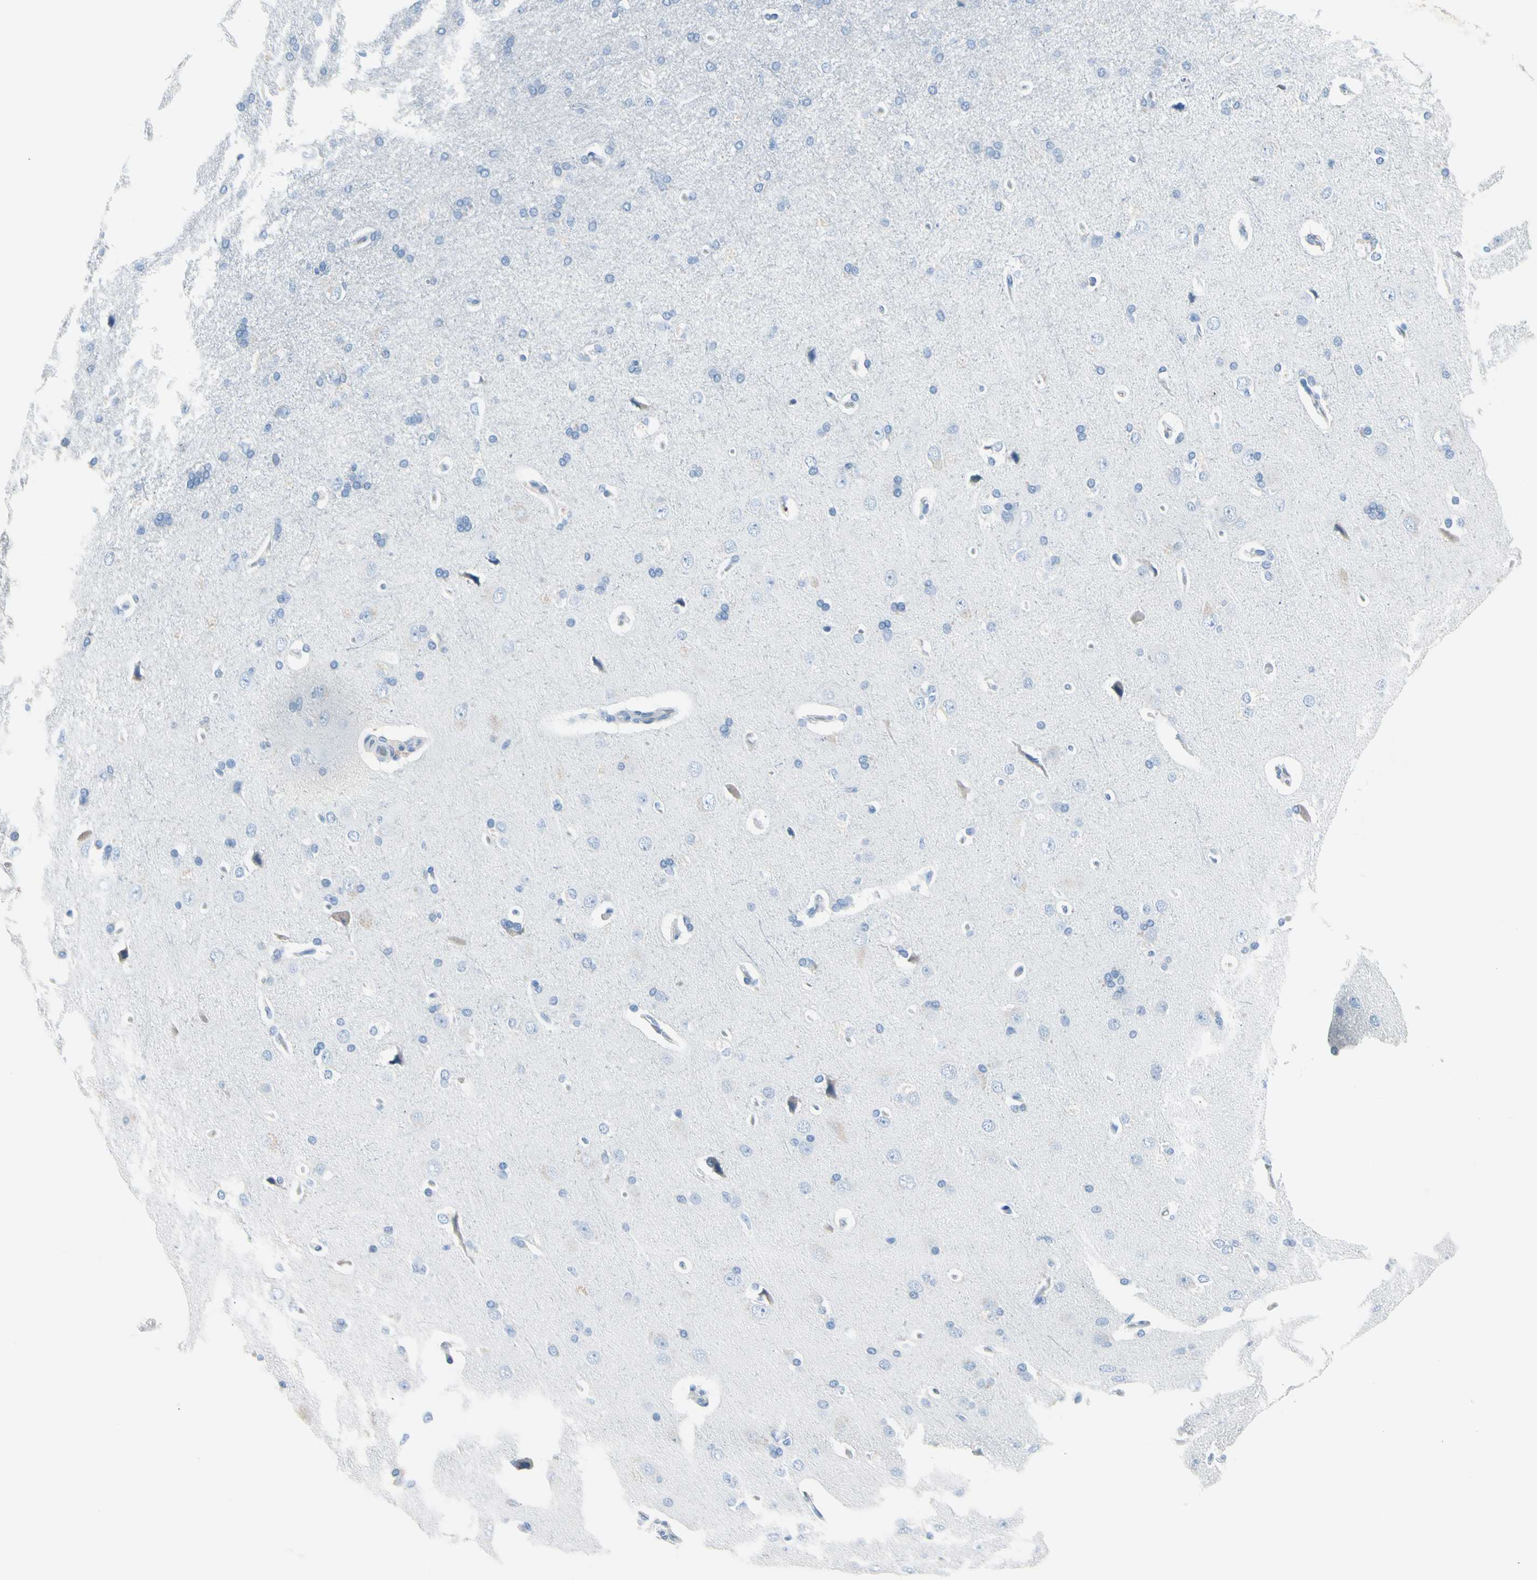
{"staining": {"intensity": "negative", "quantity": "none", "location": "none"}, "tissue": "cerebral cortex", "cell_type": "Endothelial cells", "image_type": "normal", "snomed": [{"axis": "morphology", "description": "Normal tissue, NOS"}, {"axis": "topography", "description": "Cerebral cortex"}], "caption": "The immunohistochemistry (IHC) histopathology image has no significant staining in endothelial cells of cerebral cortex.", "gene": "TPO", "patient": {"sex": "male", "age": 62}}